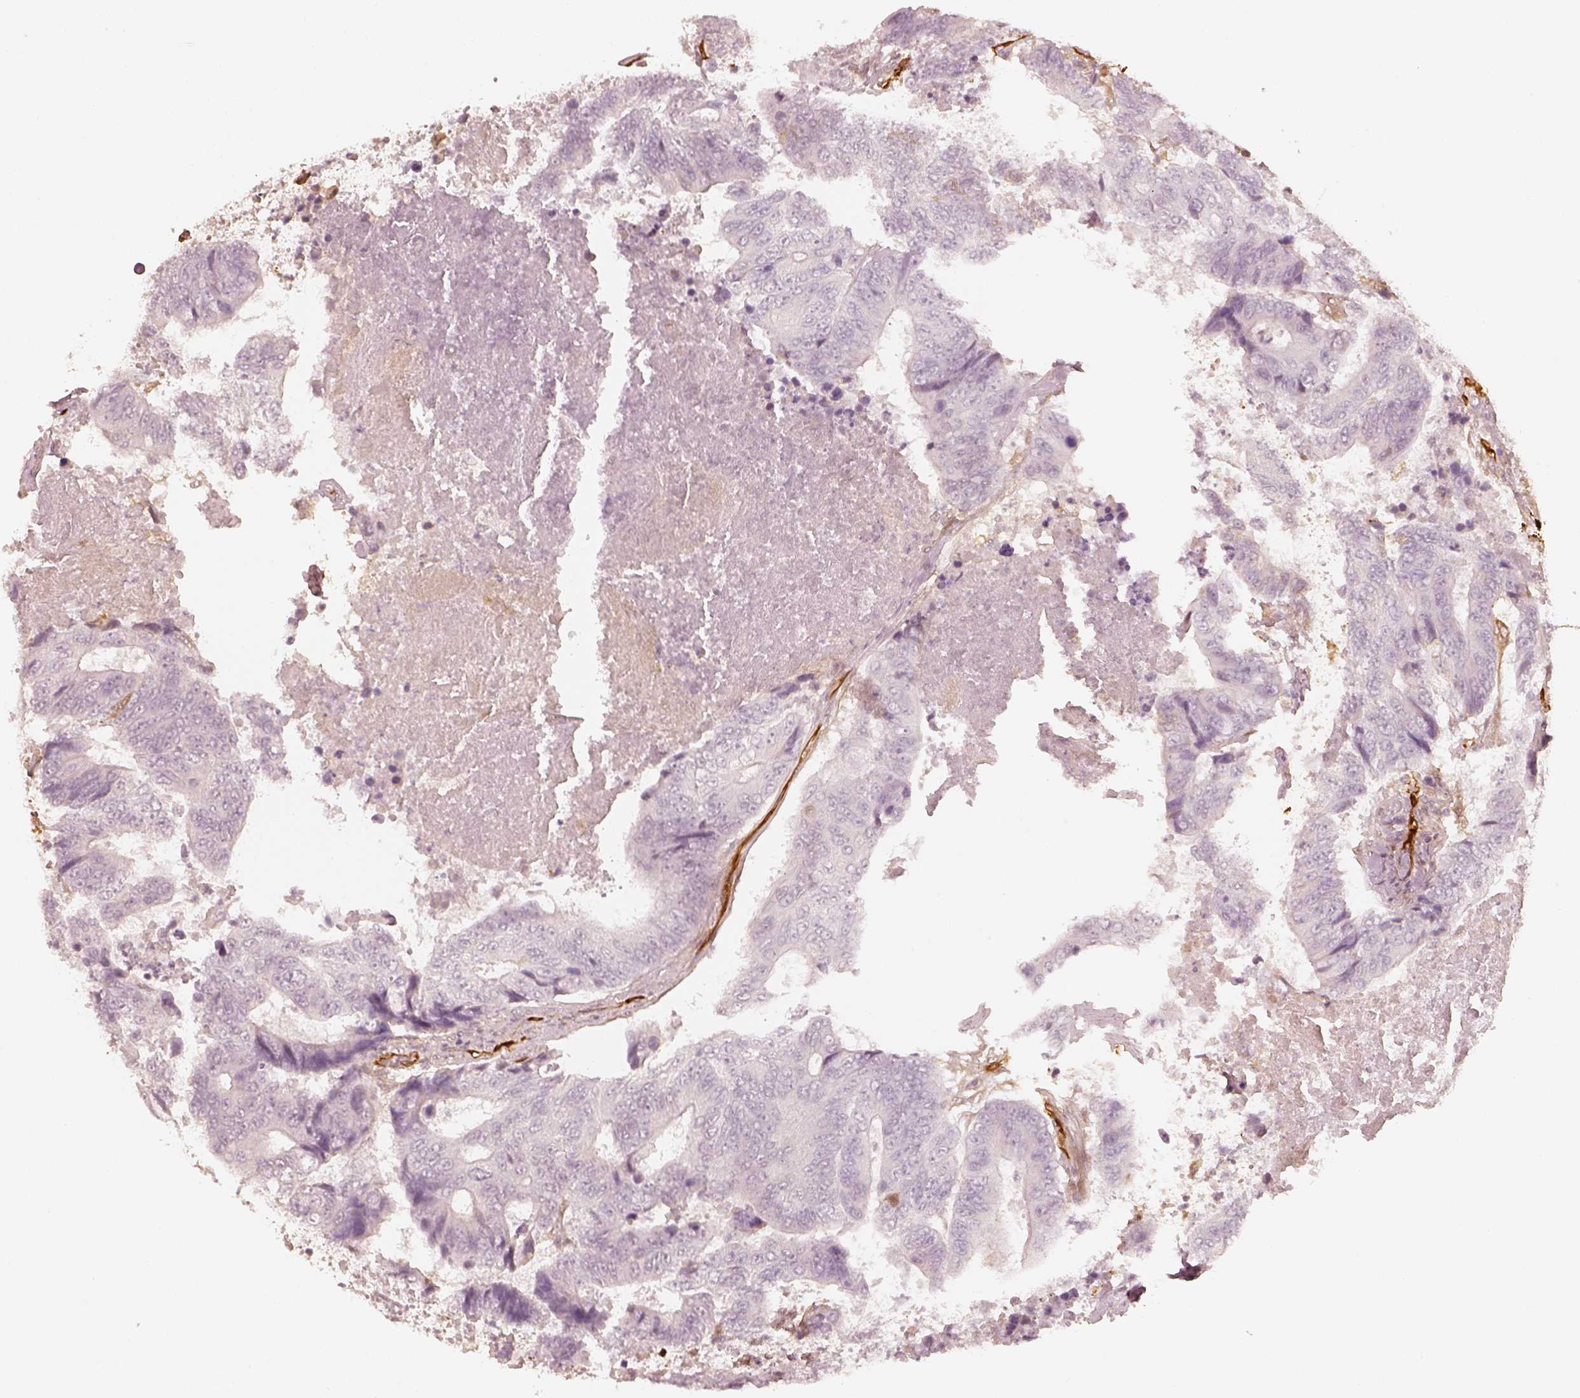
{"staining": {"intensity": "negative", "quantity": "none", "location": "none"}, "tissue": "colorectal cancer", "cell_type": "Tumor cells", "image_type": "cancer", "snomed": [{"axis": "morphology", "description": "Adenocarcinoma, NOS"}, {"axis": "topography", "description": "Colon"}], "caption": "A micrograph of human colorectal cancer is negative for staining in tumor cells.", "gene": "FSCN1", "patient": {"sex": "female", "age": 48}}